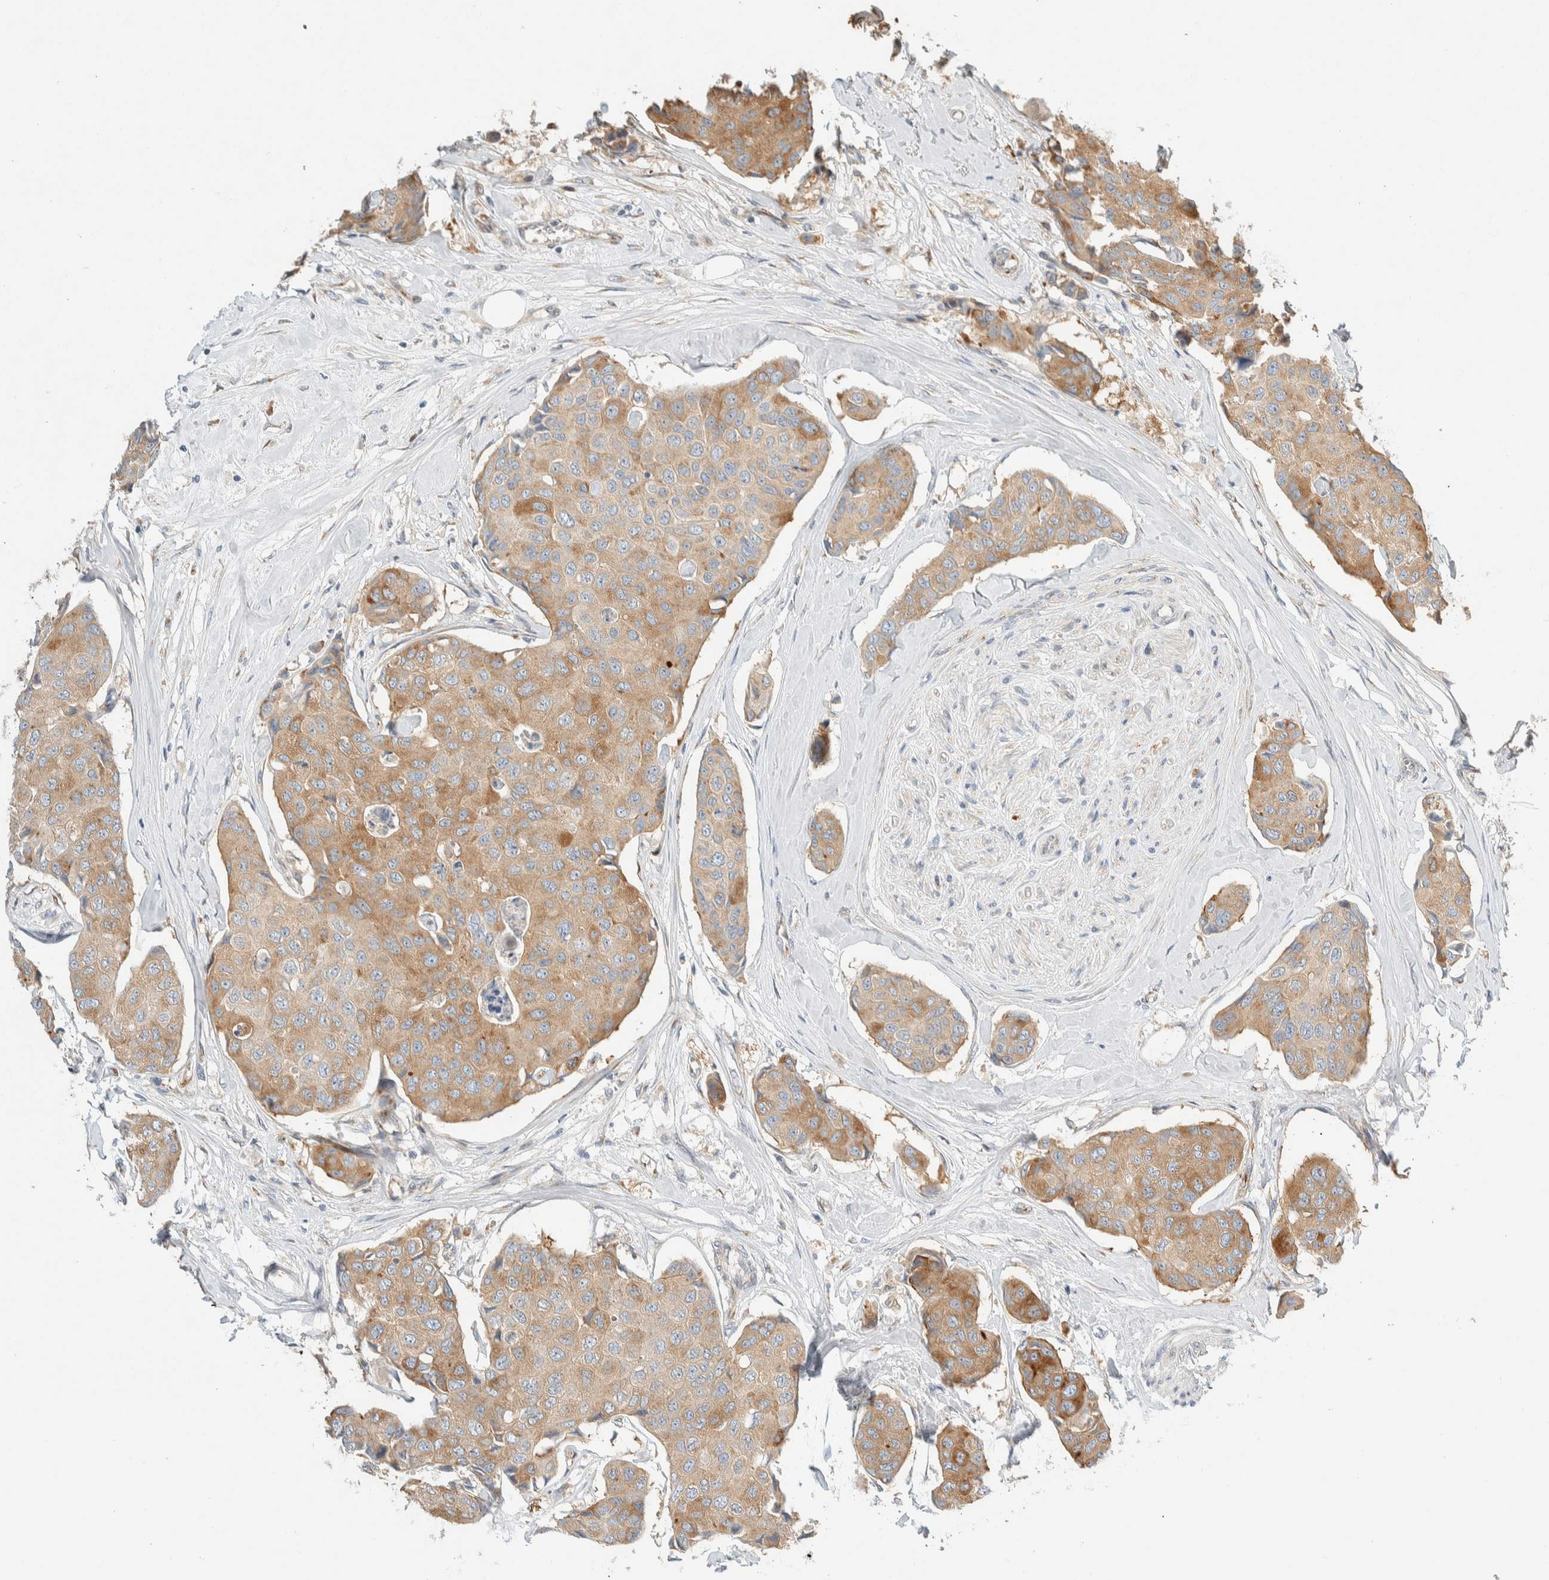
{"staining": {"intensity": "moderate", "quantity": ">75%", "location": "cytoplasmic/membranous"}, "tissue": "breast cancer", "cell_type": "Tumor cells", "image_type": "cancer", "snomed": [{"axis": "morphology", "description": "Duct carcinoma"}, {"axis": "topography", "description": "Breast"}], "caption": "Protein staining shows moderate cytoplasmic/membranous staining in approximately >75% of tumor cells in breast invasive ductal carcinoma.", "gene": "TMEM184B", "patient": {"sex": "female", "age": 80}}